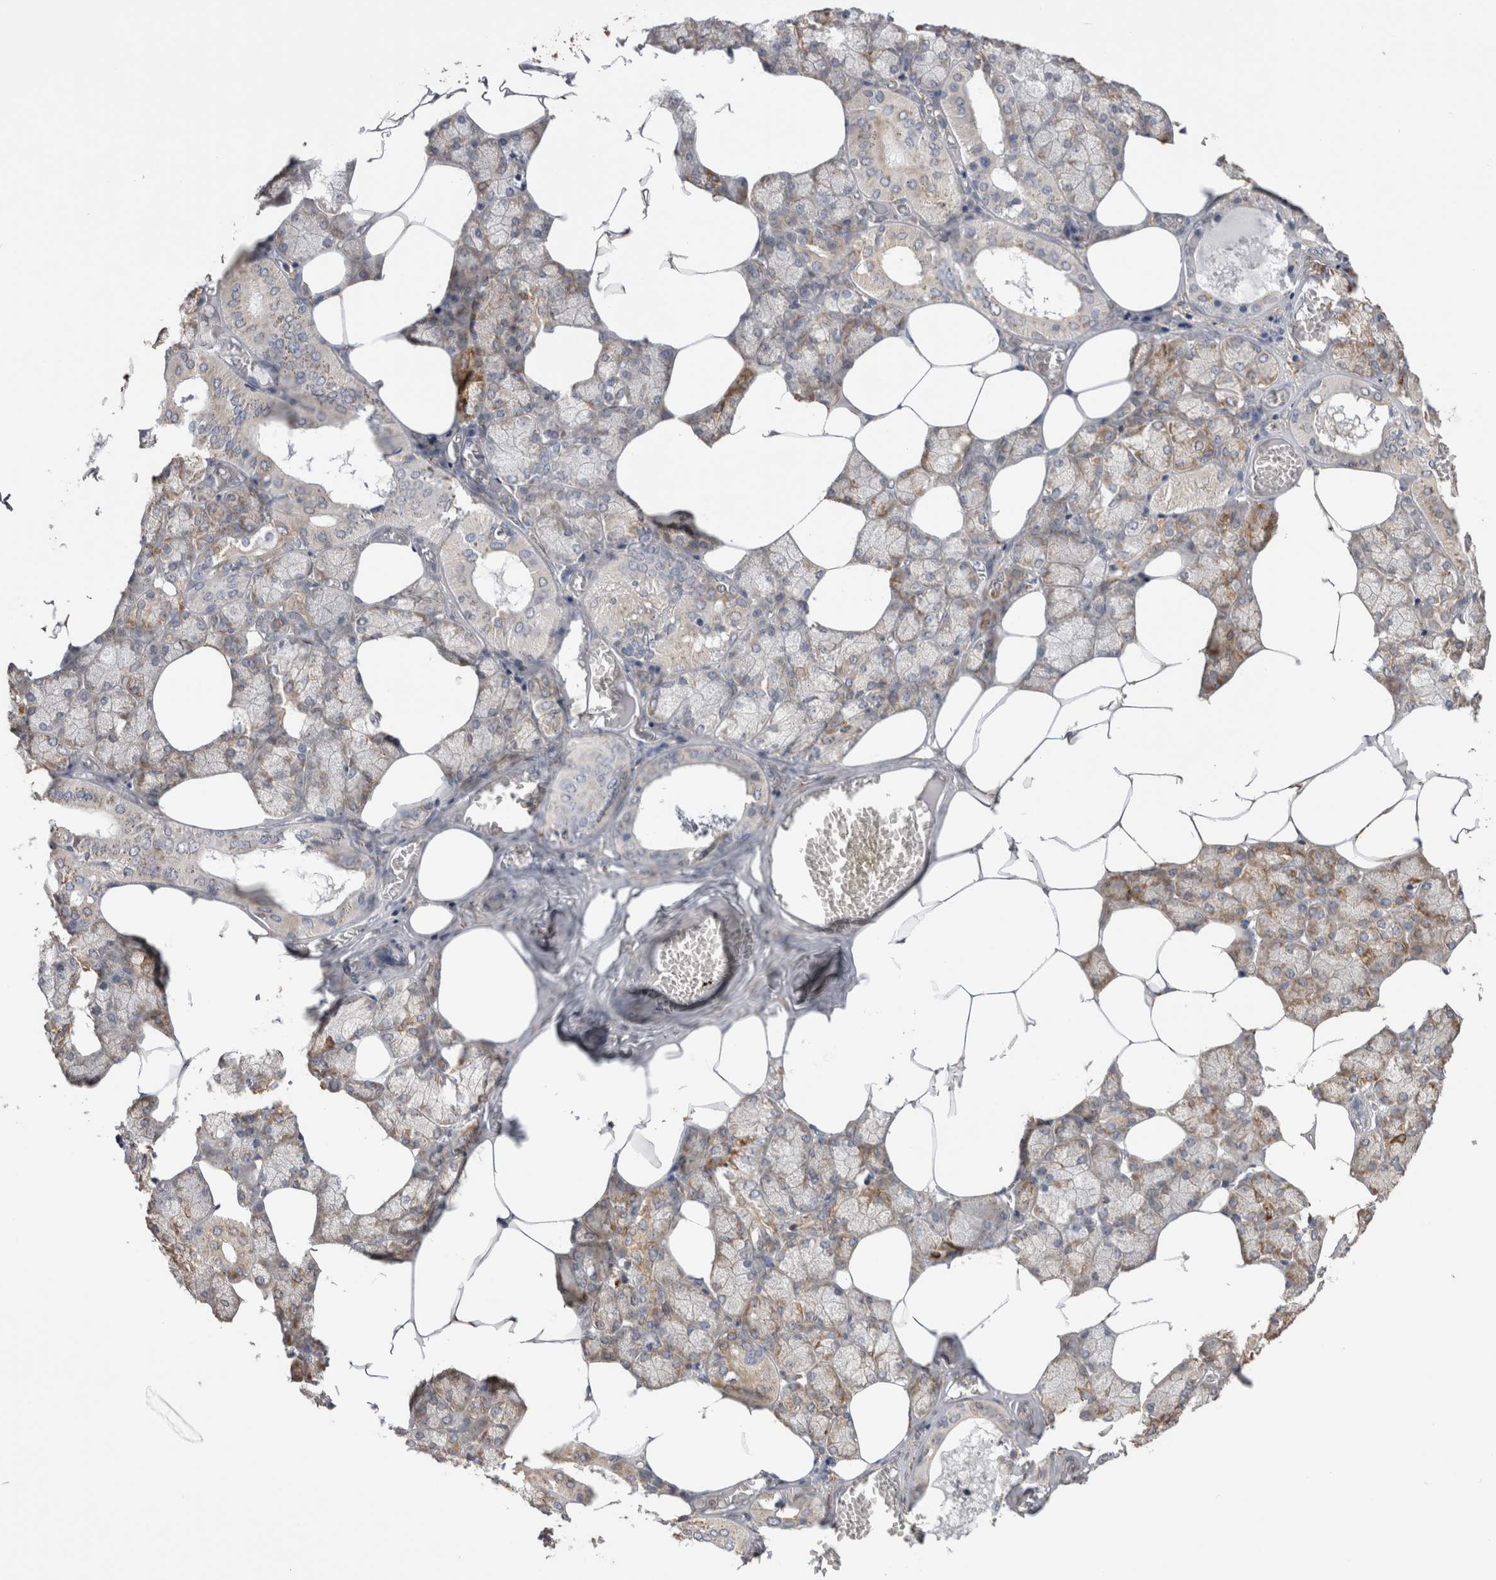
{"staining": {"intensity": "moderate", "quantity": "25%-75%", "location": "cytoplasmic/membranous"}, "tissue": "salivary gland", "cell_type": "Glandular cells", "image_type": "normal", "snomed": [{"axis": "morphology", "description": "Normal tissue, NOS"}, {"axis": "topography", "description": "Salivary gland"}], "caption": "Salivary gland stained with IHC shows moderate cytoplasmic/membranous staining in approximately 25%-75% of glandular cells. (brown staining indicates protein expression, while blue staining denotes nuclei).", "gene": "LRPAP1", "patient": {"sex": "male", "age": 62}}